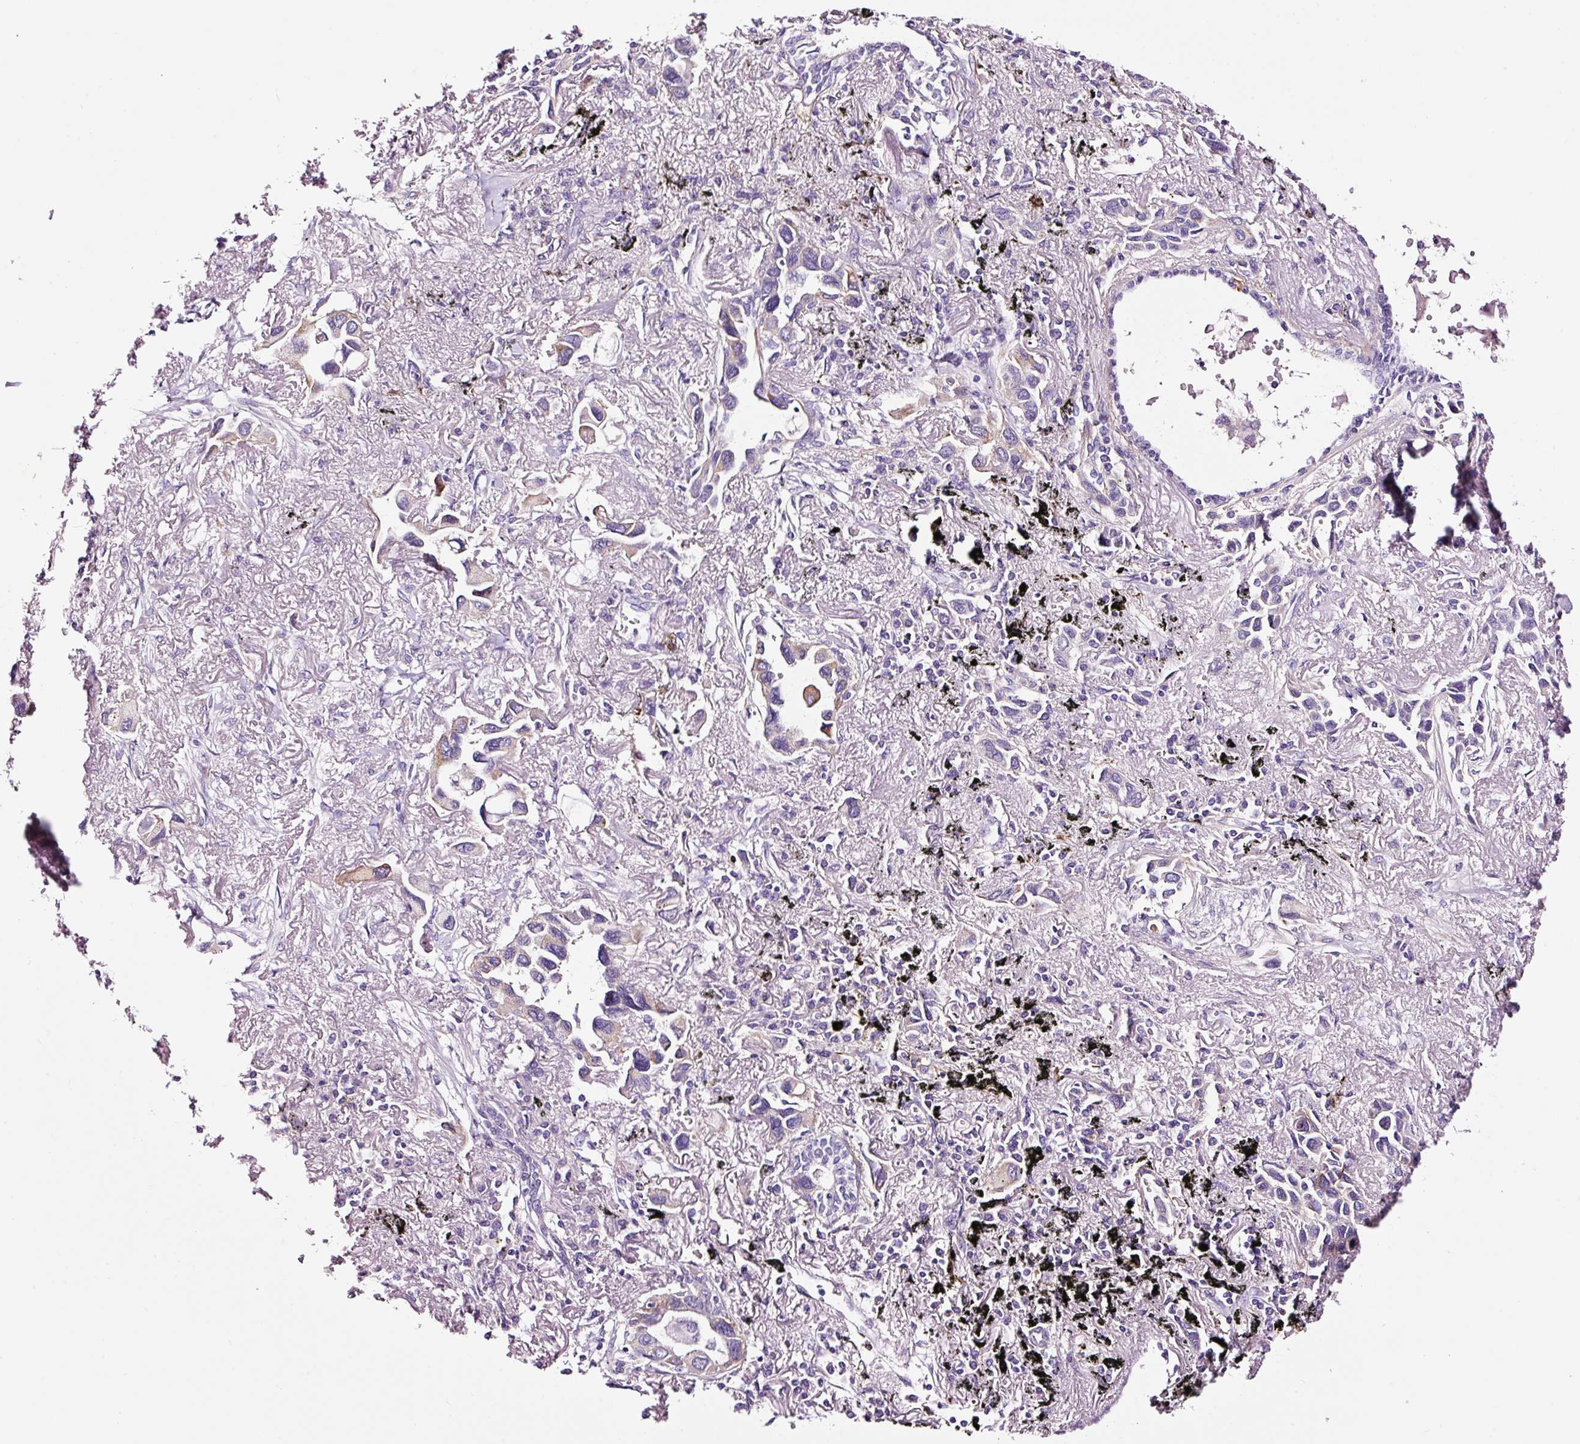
{"staining": {"intensity": "negative", "quantity": "none", "location": "none"}, "tissue": "lung cancer", "cell_type": "Tumor cells", "image_type": "cancer", "snomed": [{"axis": "morphology", "description": "Adenocarcinoma, NOS"}, {"axis": "topography", "description": "Lung"}], "caption": "This is an immunohistochemistry image of human adenocarcinoma (lung). There is no expression in tumor cells.", "gene": "PAM", "patient": {"sex": "female", "age": 76}}